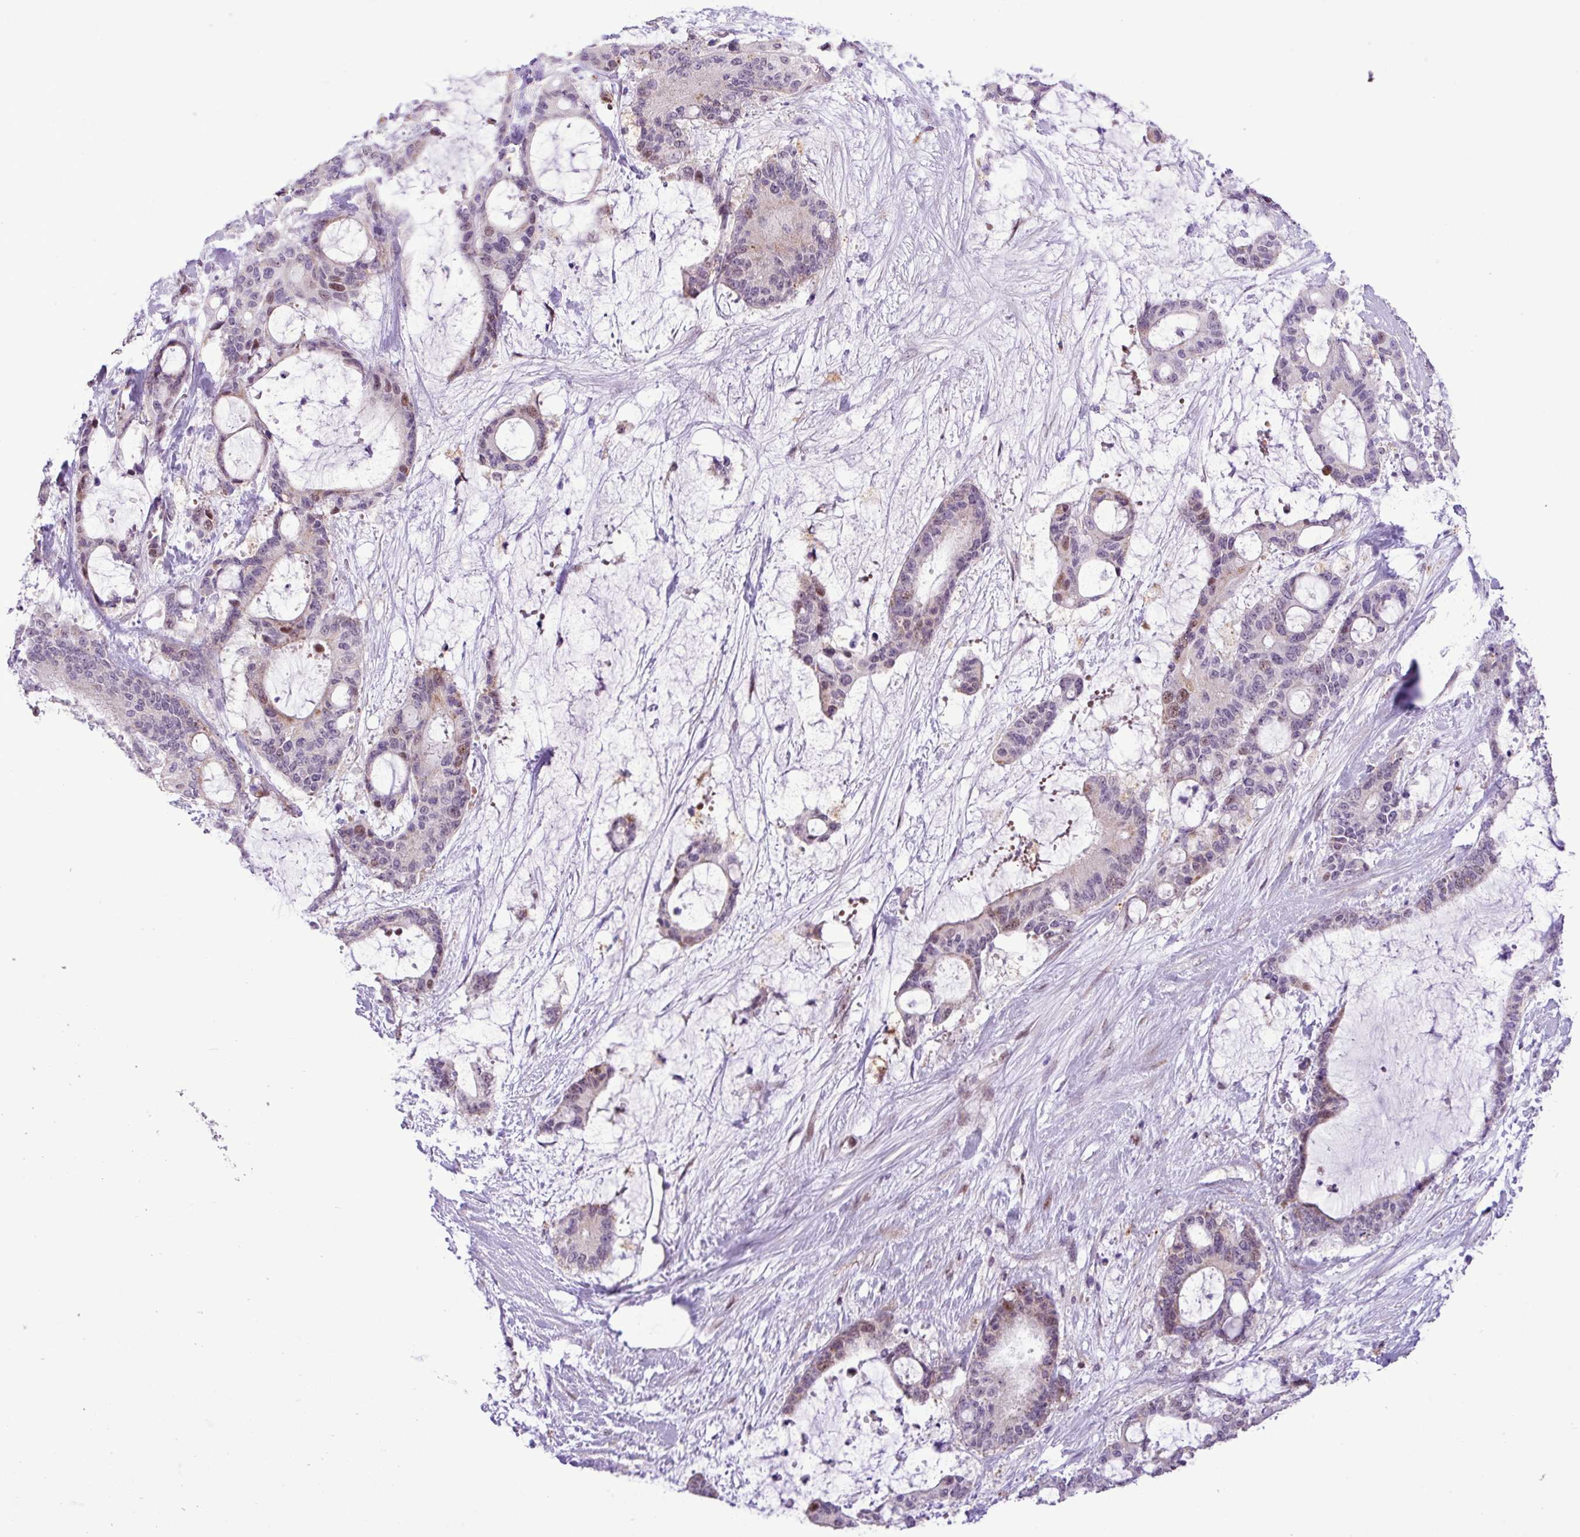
{"staining": {"intensity": "weak", "quantity": "<25%", "location": "nuclear"}, "tissue": "liver cancer", "cell_type": "Tumor cells", "image_type": "cancer", "snomed": [{"axis": "morphology", "description": "Normal tissue, NOS"}, {"axis": "morphology", "description": "Cholangiocarcinoma"}, {"axis": "topography", "description": "Liver"}, {"axis": "topography", "description": "Peripheral nerve tissue"}], "caption": "An image of liver cancer (cholangiocarcinoma) stained for a protein exhibits no brown staining in tumor cells. The staining was performed using DAB (3,3'-diaminobenzidine) to visualize the protein expression in brown, while the nuclei were stained in blue with hematoxylin (Magnification: 20x).", "gene": "ZNF354A", "patient": {"sex": "female", "age": 73}}